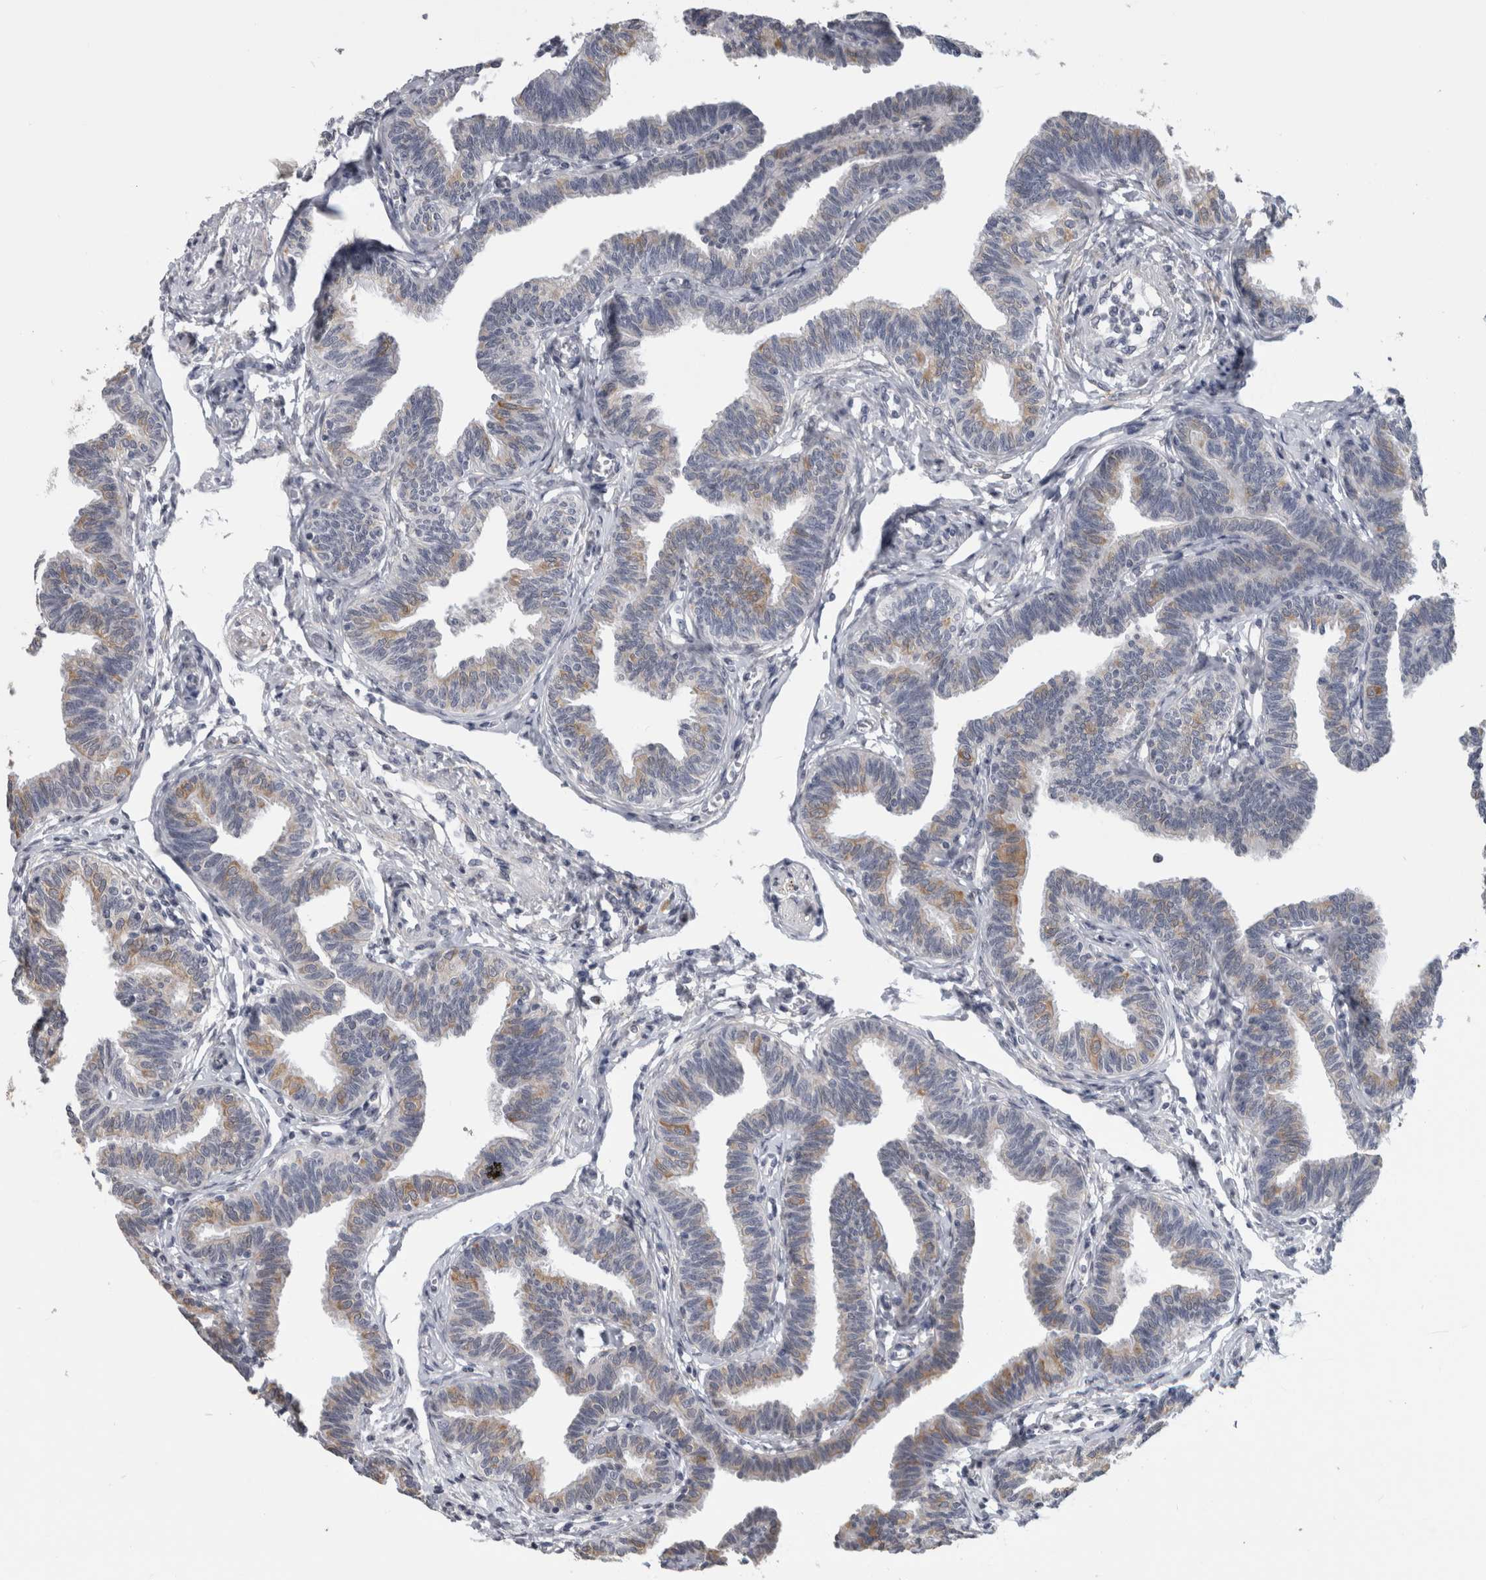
{"staining": {"intensity": "weak", "quantity": "25%-75%", "location": "cytoplasmic/membranous"}, "tissue": "fallopian tube", "cell_type": "Glandular cells", "image_type": "normal", "snomed": [{"axis": "morphology", "description": "Normal tissue, NOS"}, {"axis": "topography", "description": "Fallopian tube"}, {"axis": "topography", "description": "Ovary"}], "caption": "Brown immunohistochemical staining in normal fallopian tube reveals weak cytoplasmic/membranous staining in about 25%-75% of glandular cells. The staining was performed using DAB to visualize the protein expression in brown, while the nuclei were stained in blue with hematoxylin (Magnification: 20x).", "gene": "TMEM242", "patient": {"sex": "female", "age": 23}}